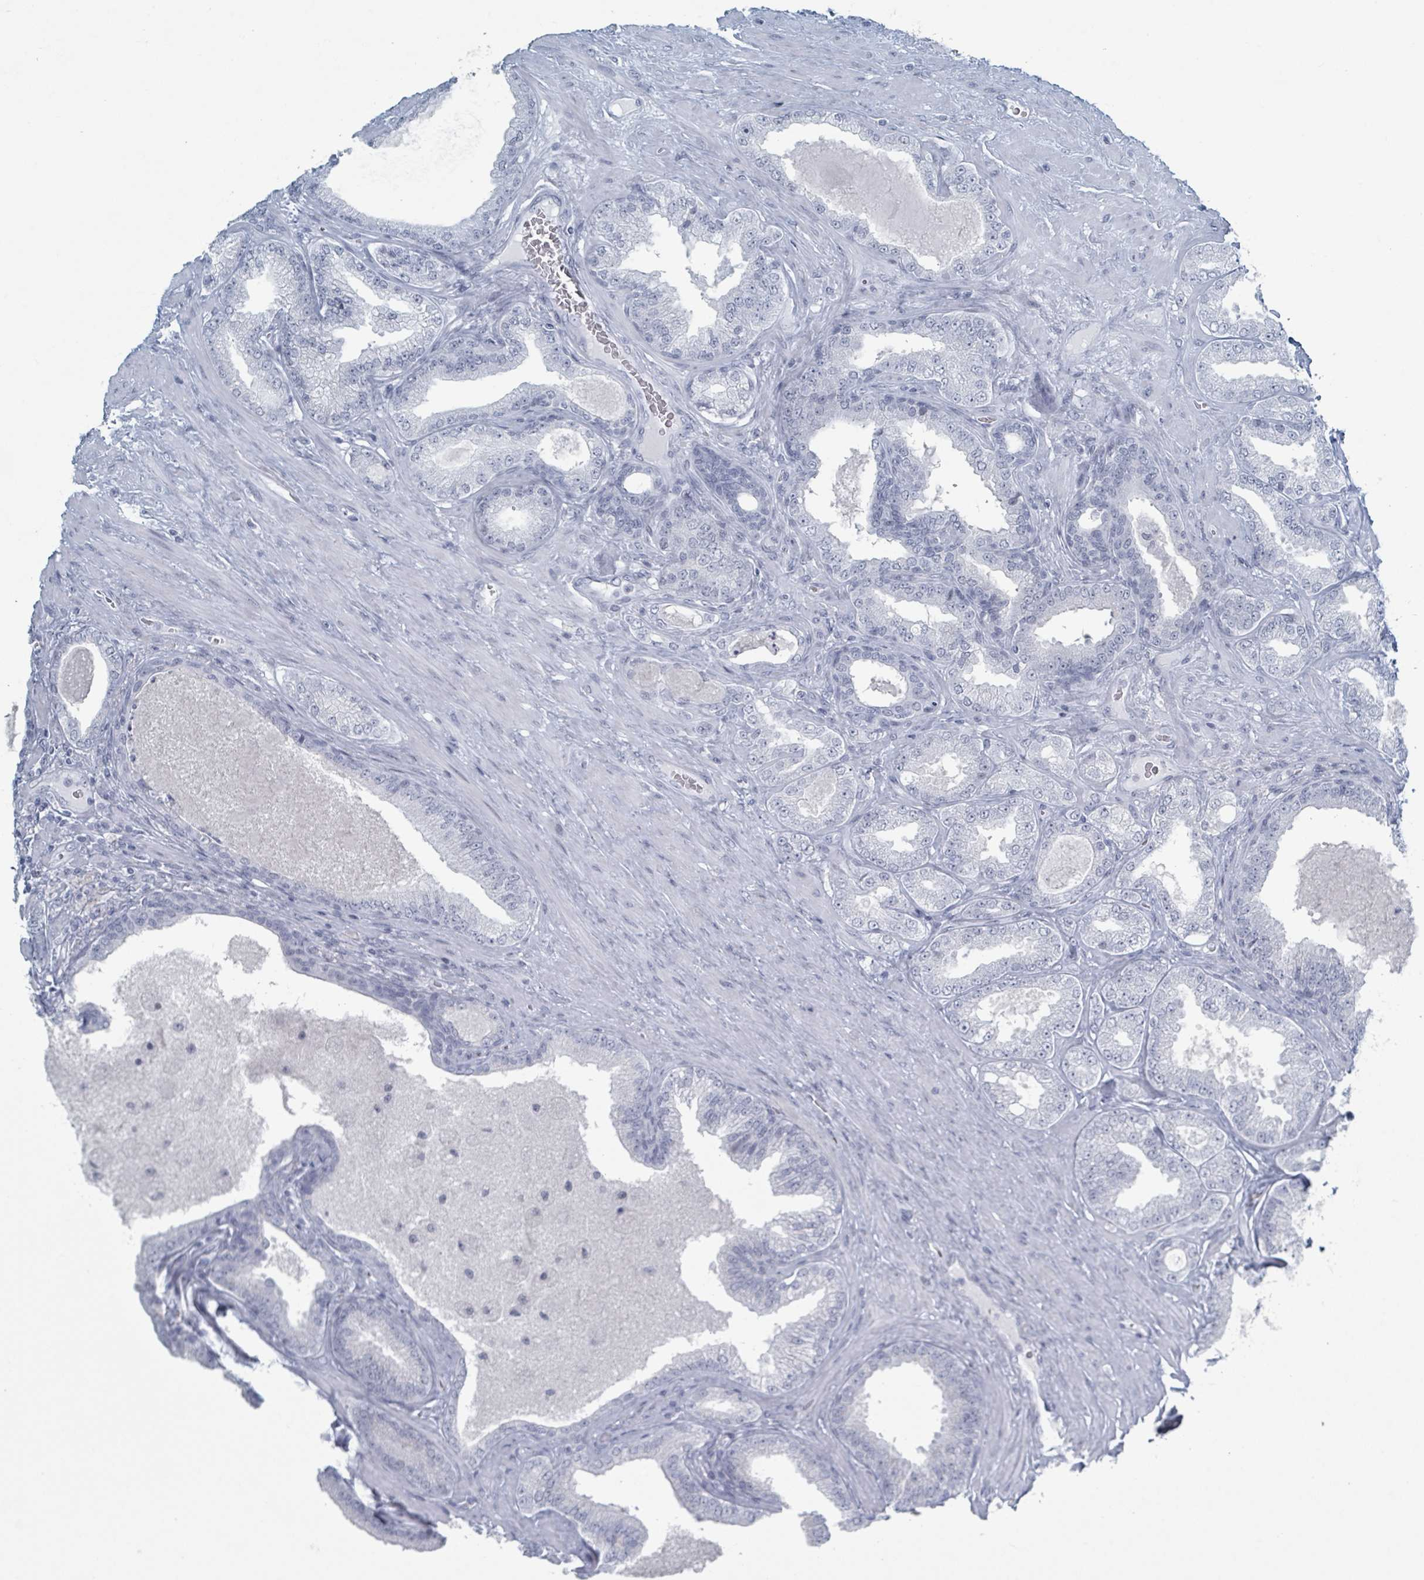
{"staining": {"intensity": "negative", "quantity": "none", "location": "none"}, "tissue": "prostate cancer", "cell_type": "Tumor cells", "image_type": "cancer", "snomed": [{"axis": "morphology", "description": "Adenocarcinoma, Low grade"}, {"axis": "topography", "description": "Prostate"}], "caption": "A high-resolution histopathology image shows IHC staining of prostate cancer (adenocarcinoma (low-grade)), which shows no significant expression in tumor cells.", "gene": "GPR15LG", "patient": {"sex": "male", "age": 63}}